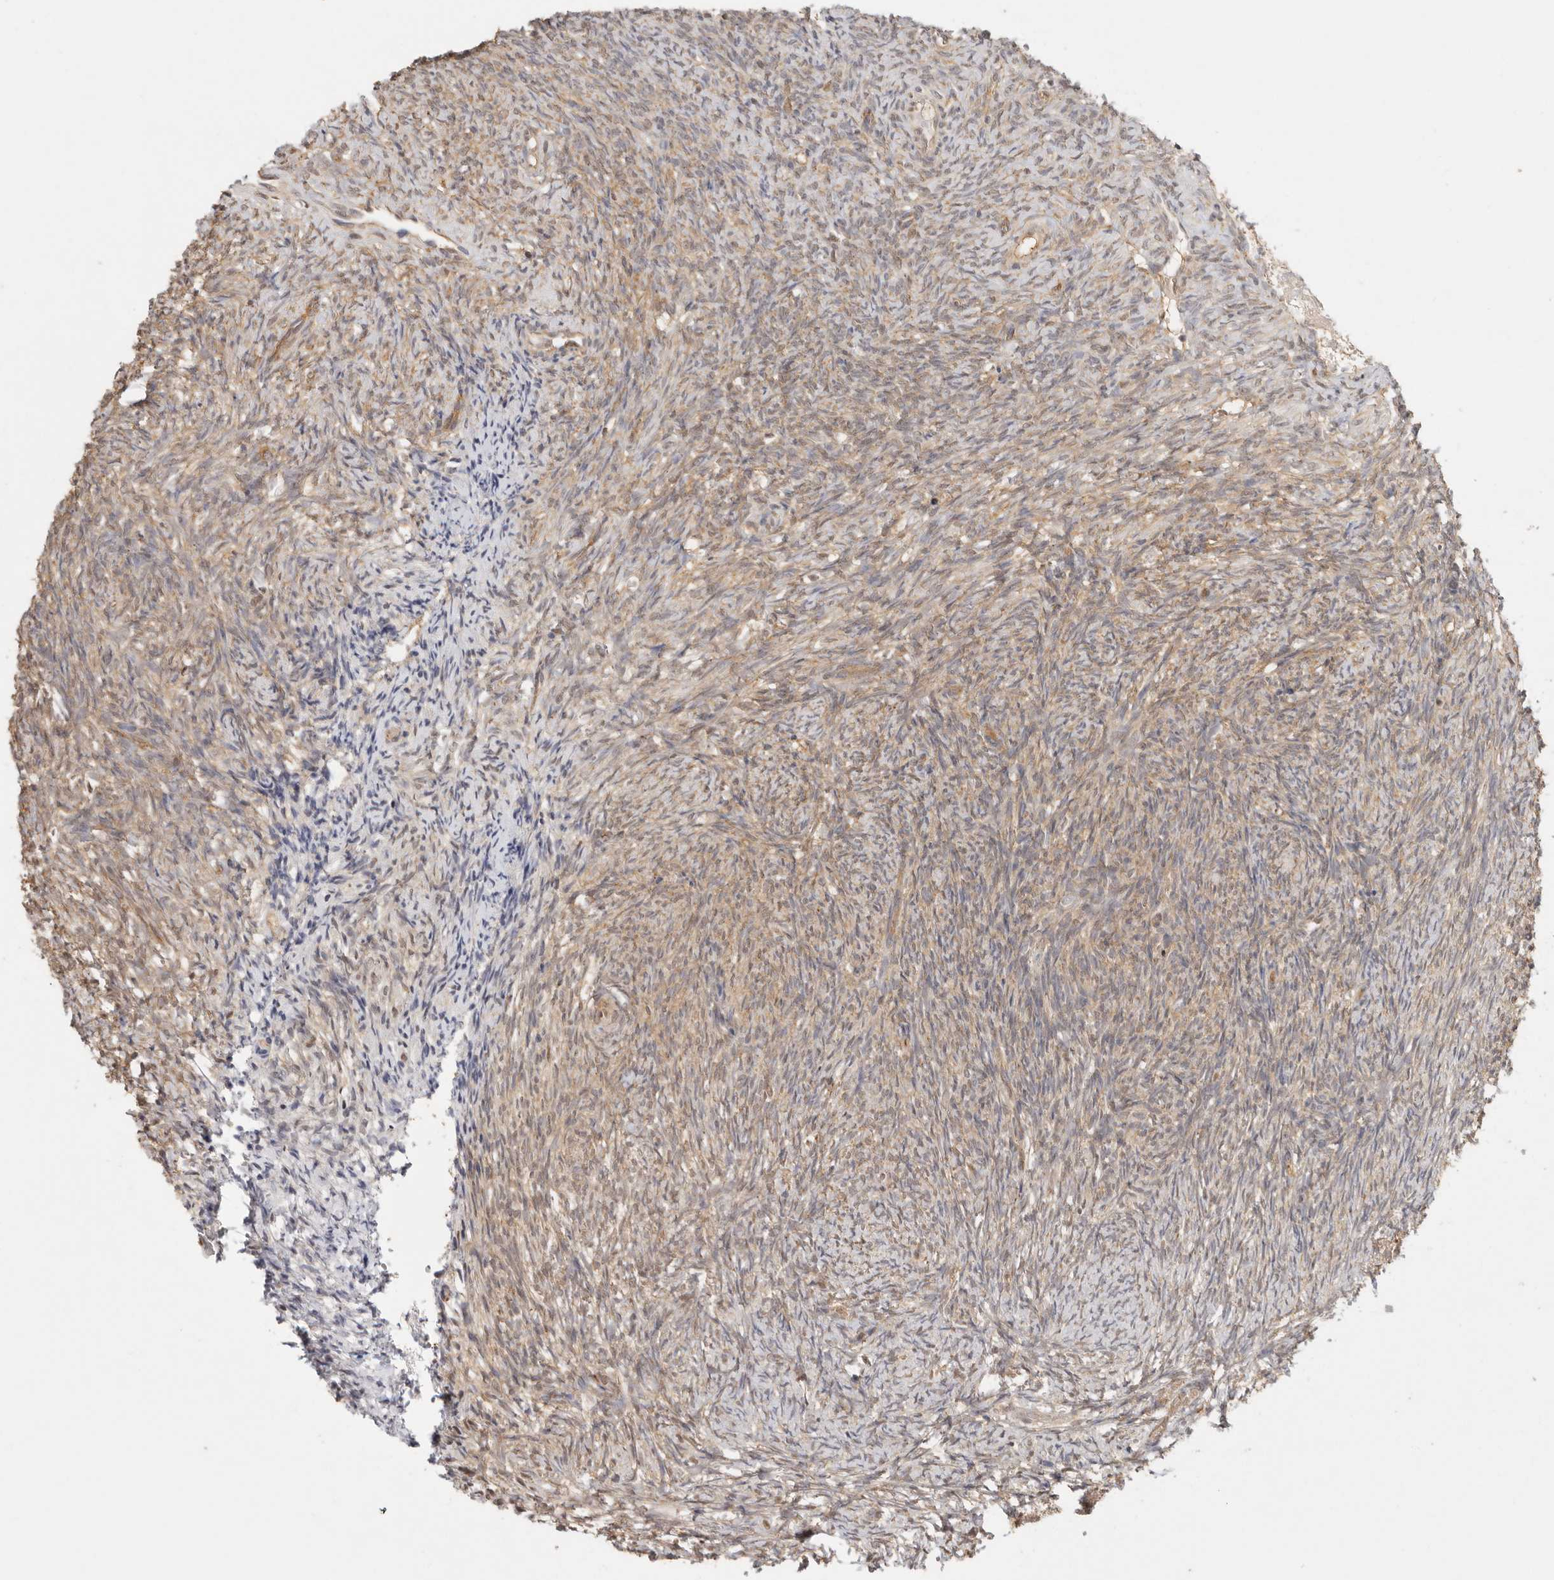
{"staining": {"intensity": "moderate", "quantity": ">75%", "location": "cytoplasmic/membranous"}, "tissue": "ovary", "cell_type": "Ovarian stroma cells", "image_type": "normal", "snomed": [{"axis": "morphology", "description": "Normal tissue, NOS"}, {"axis": "topography", "description": "Ovary"}], "caption": "A high-resolution image shows IHC staining of benign ovary, which reveals moderate cytoplasmic/membranous expression in about >75% of ovarian stroma cells.", "gene": "PSMA5", "patient": {"sex": "female", "age": 41}}